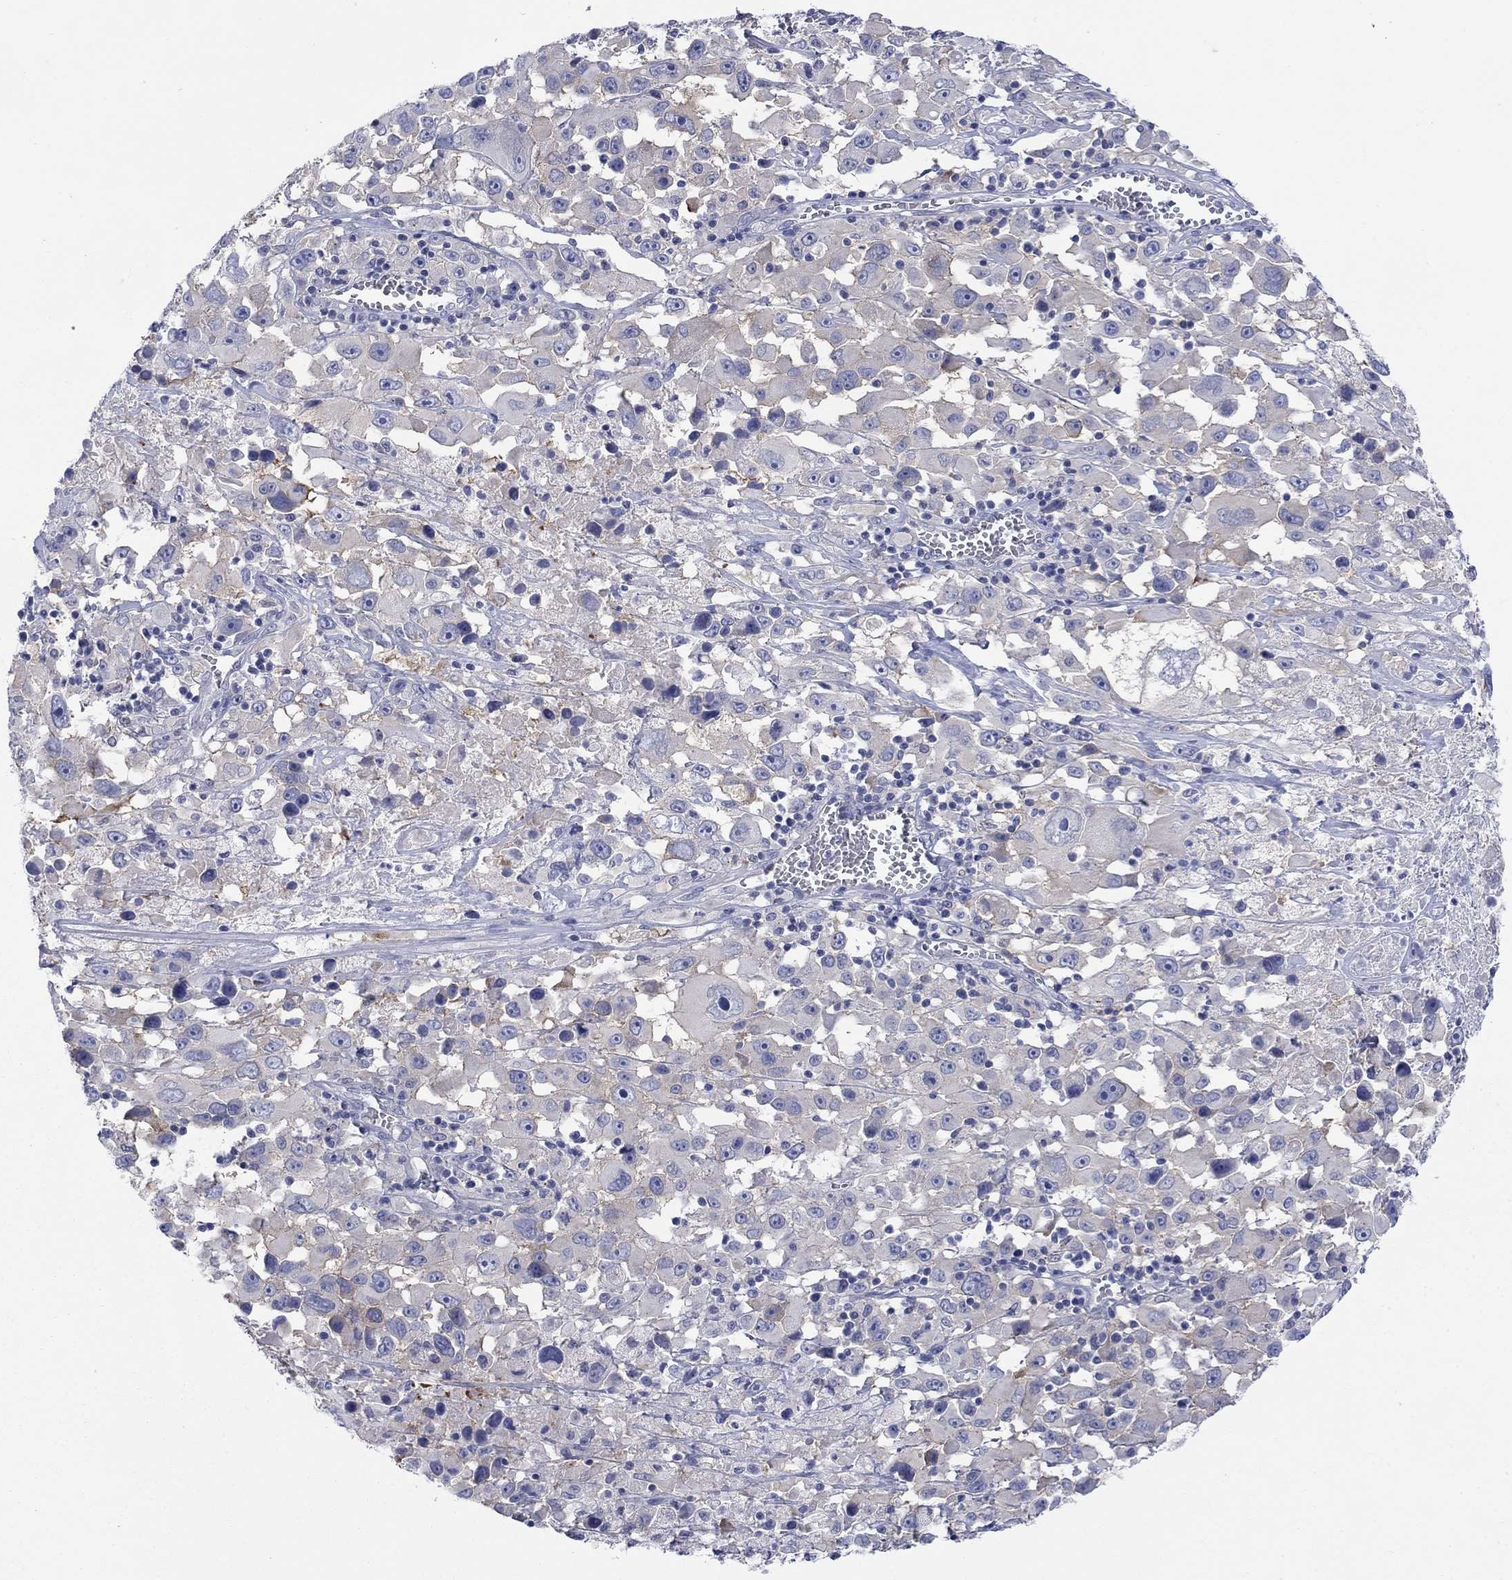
{"staining": {"intensity": "negative", "quantity": "none", "location": "none"}, "tissue": "melanoma", "cell_type": "Tumor cells", "image_type": "cancer", "snomed": [{"axis": "morphology", "description": "Malignant melanoma, Metastatic site"}, {"axis": "topography", "description": "Lymph node"}], "caption": "Malignant melanoma (metastatic site) was stained to show a protein in brown. There is no significant staining in tumor cells.", "gene": "PTPRZ1", "patient": {"sex": "male", "age": 50}}